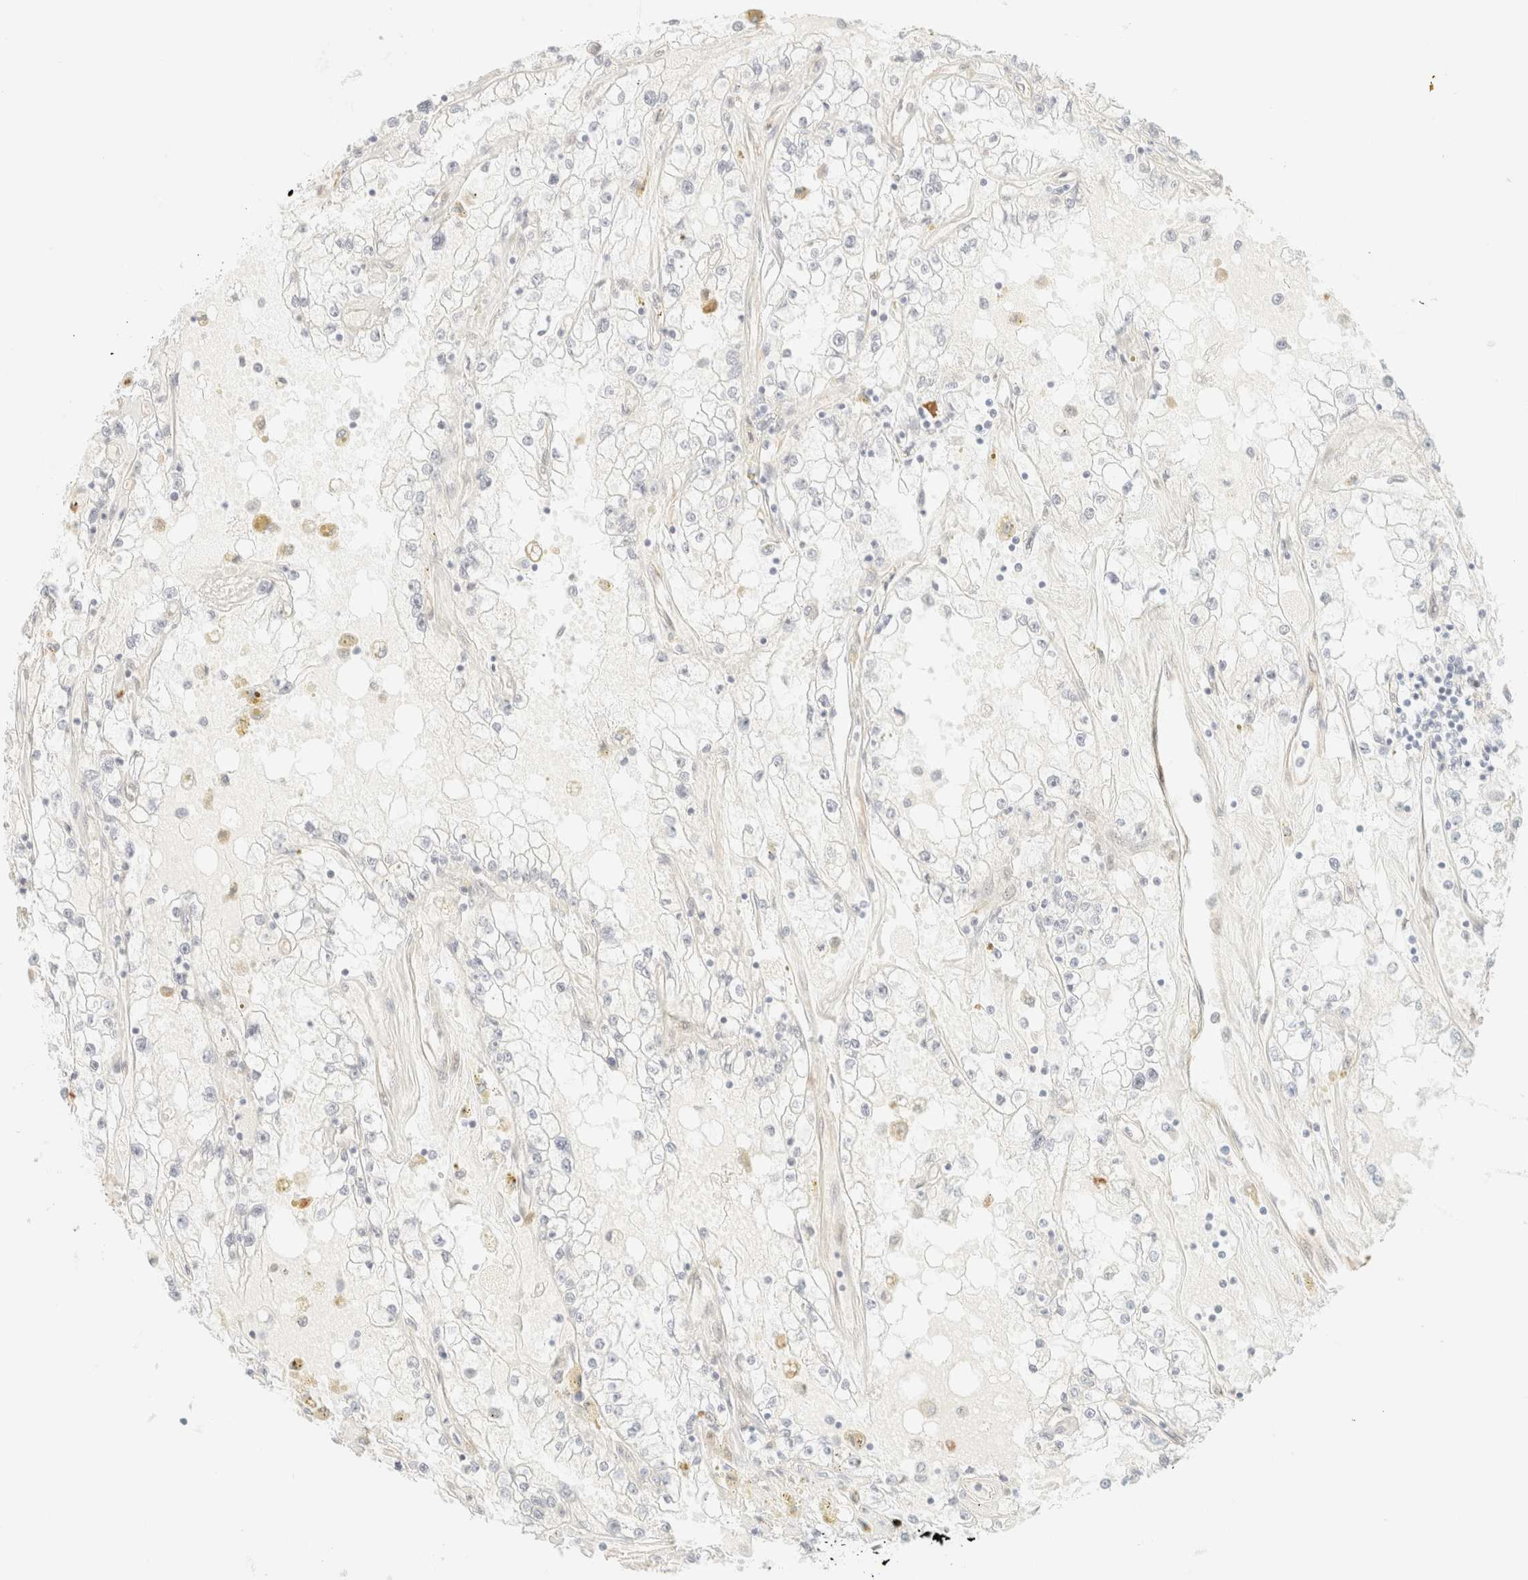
{"staining": {"intensity": "negative", "quantity": "none", "location": "none"}, "tissue": "renal cancer", "cell_type": "Tumor cells", "image_type": "cancer", "snomed": [{"axis": "morphology", "description": "Adenocarcinoma, NOS"}, {"axis": "topography", "description": "Kidney"}], "caption": "Immunohistochemical staining of renal adenocarcinoma demonstrates no significant positivity in tumor cells.", "gene": "ZSCAN18", "patient": {"sex": "male", "age": 56}}